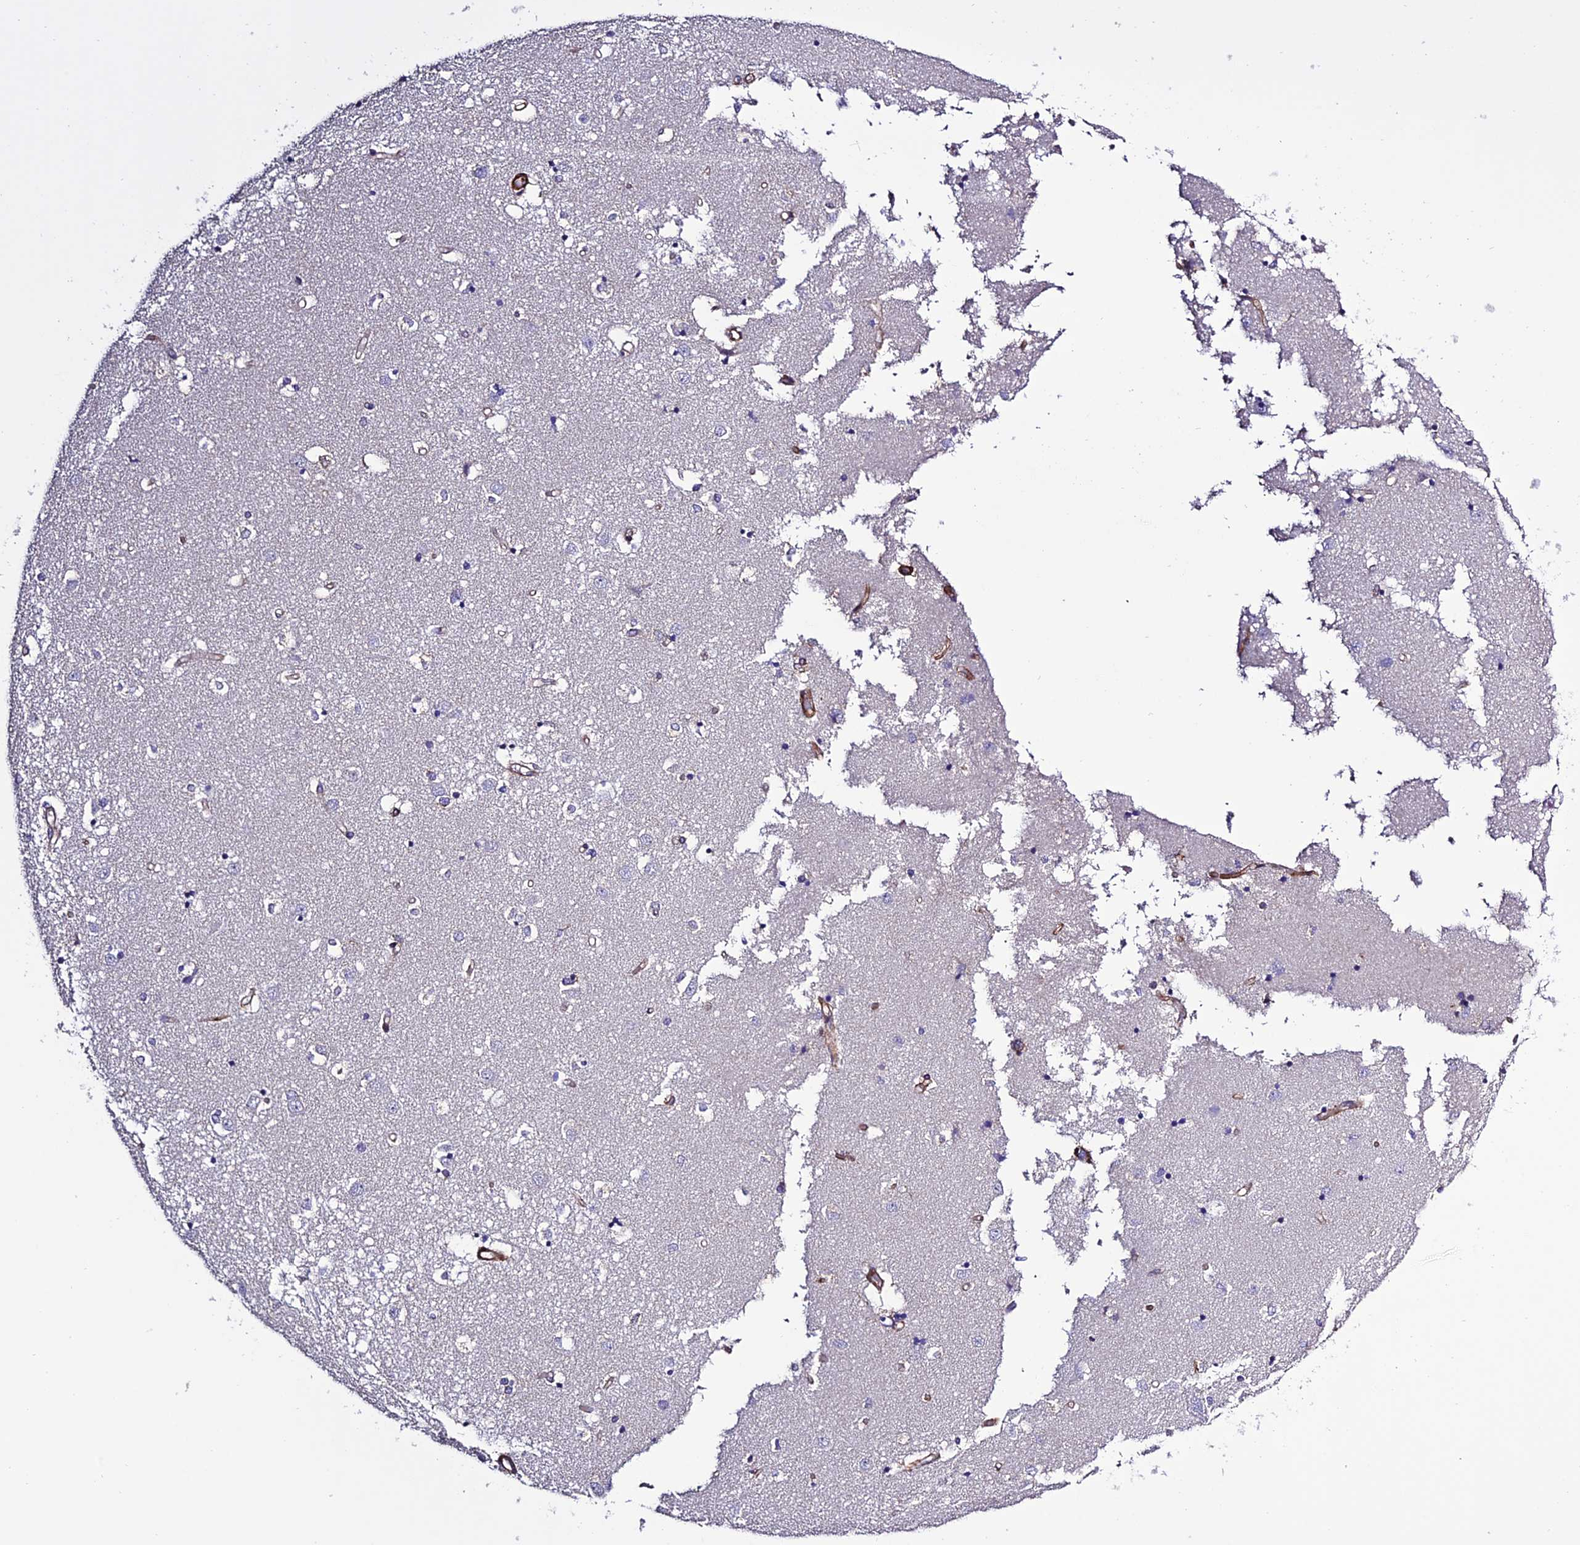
{"staining": {"intensity": "negative", "quantity": "none", "location": "none"}, "tissue": "caudate", "cell_type": "Glial cells", "image_type": "normal", "snomed": [{"axis": "morphology", "description": "Normal tissue, NOS"}, {"axis": "topography", "description": "Lateral ventricle wall"}], "caption": "Immunohistochemical staining of unremarkable caudate demonstrates no significant expression in glial cells.", "gene": "REX1BD", "patient": {"sex": "male", "age": 45}}